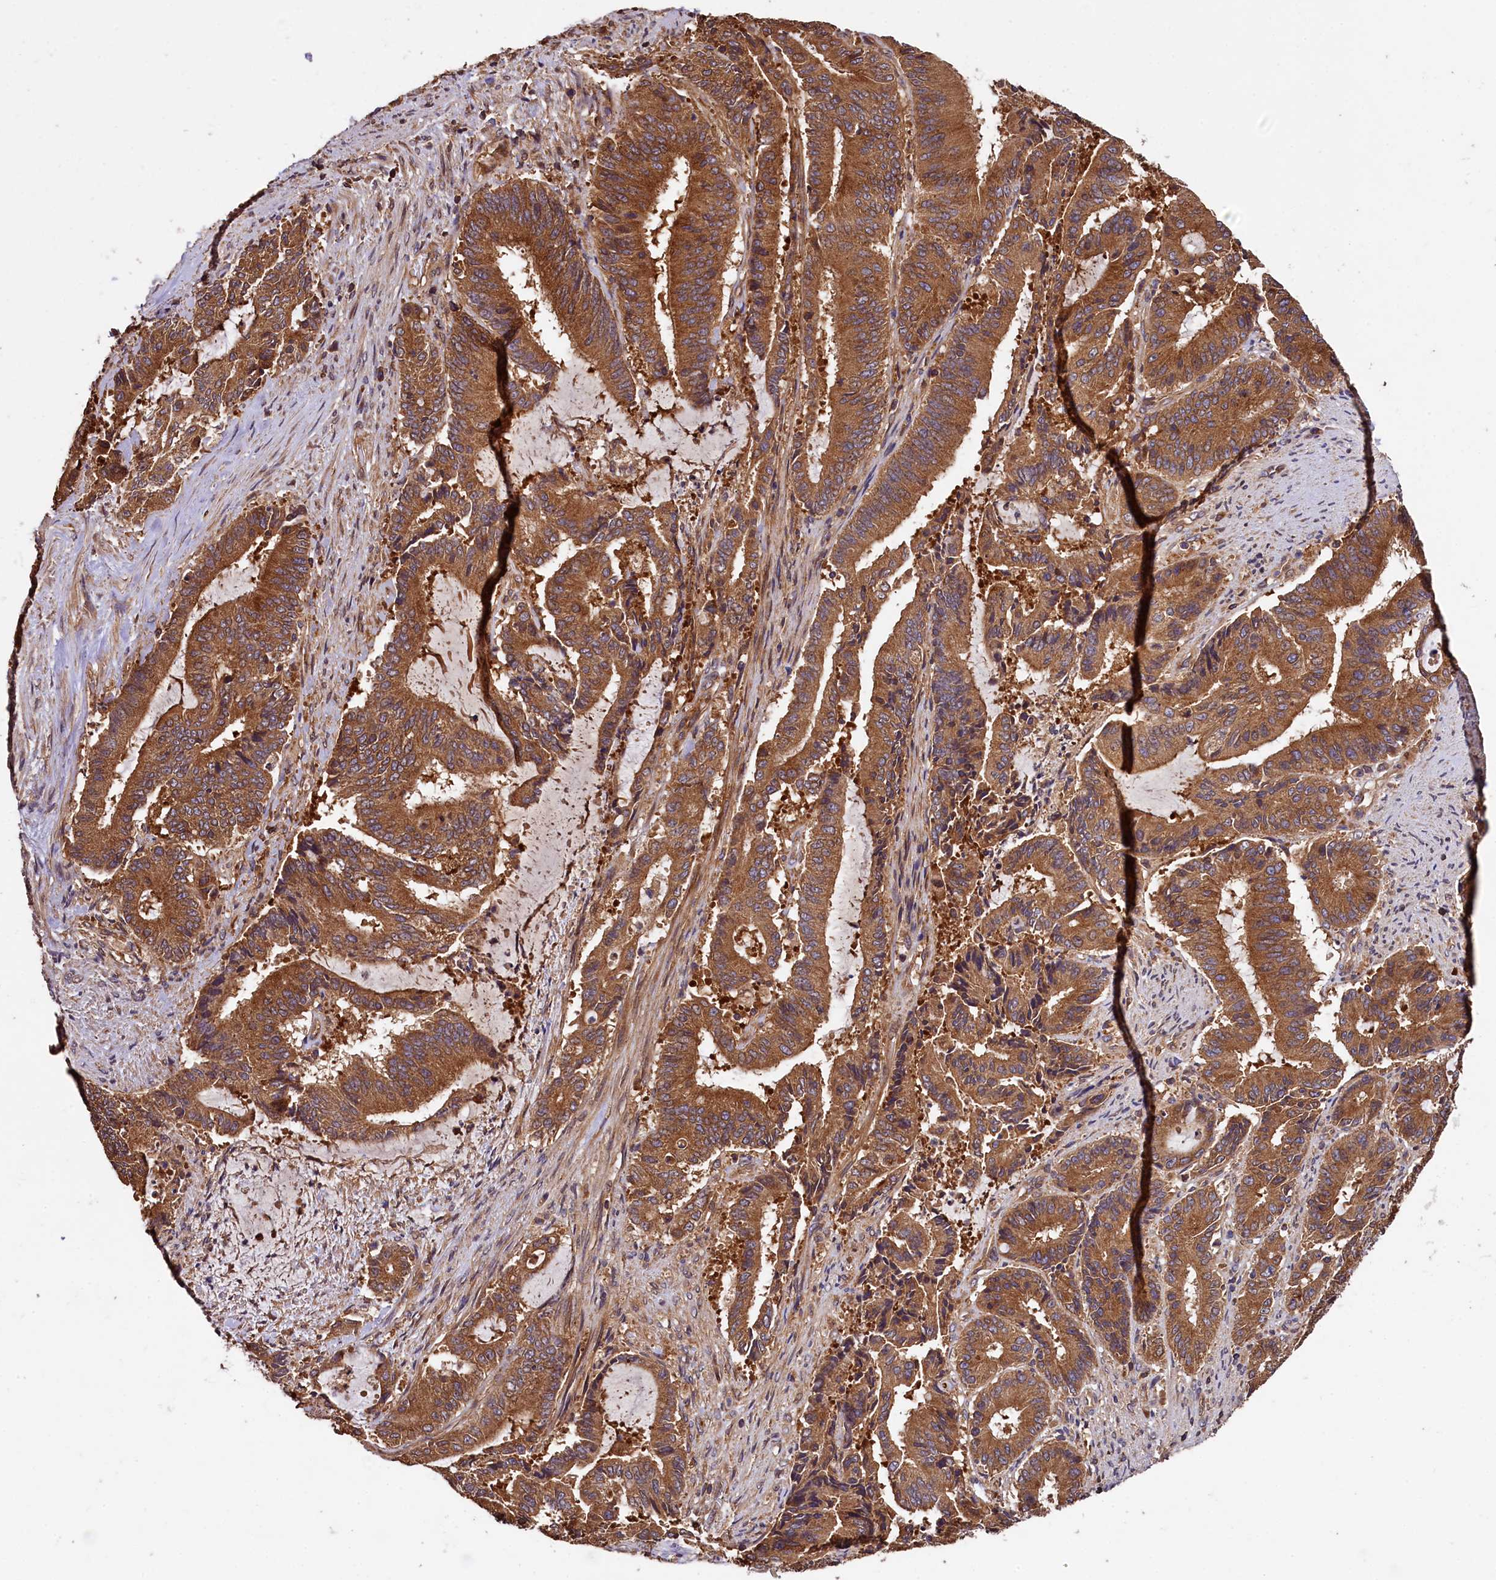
{"staining": {"intensity": "strong", "quantity": ">75%", "location": "cytoplasmic/membranous"}, "tissue": "liver cancer", "cell_type": "Tumor cells", "image_type": "cancer", "snomed": [{"axis": "morphology", "description": "Normal tissue, NOS"}, {"axis": "morphology", "description": "Cholangiocarcinoma"}, {"axis": "topography", "description": "Liver"}, {"axis": "topography", "description": "Peripheral nerve tissue"}], "caption": "The immunohistochemical stain shows strong cytoplasmic/membranous positivity in tumor cells of cholangiocarcinoma (liver) tissue. (brown staining indicates protein expression, while blue staining denotes nuclei).", "gene": "KLC2", "patient": {"sex": "female", "age": 73}}